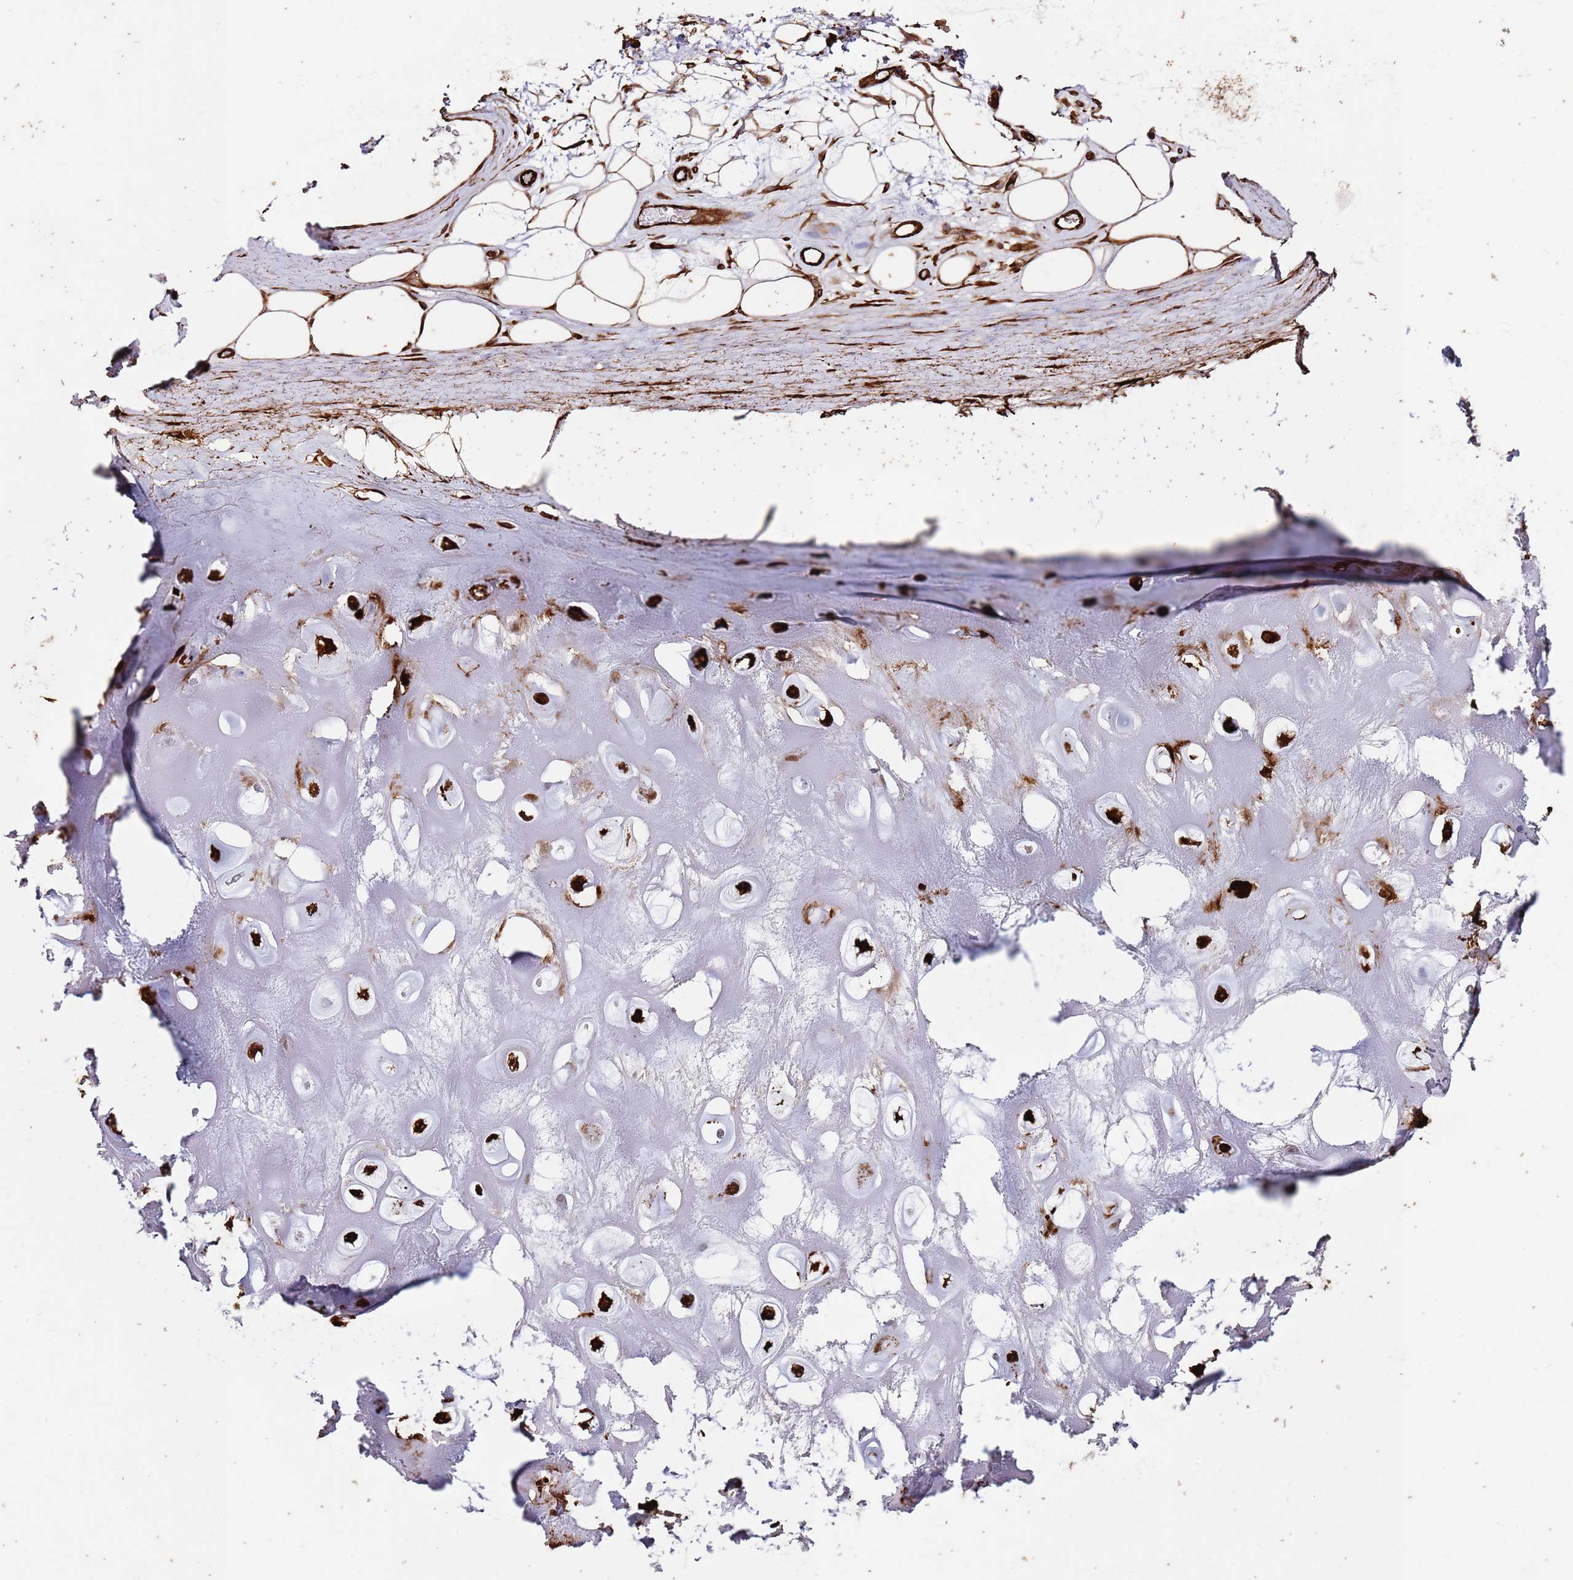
{"staining": {"intensity": "moderate", "quantity": ">75%", "location": "cytoplasmic/membranous"}, "tissue": "adipose tissue", "cell_type": "Adipocytes", "image_type": "normal", "snomed": [{"axis": "morphology", "description": "Normal tissue, NOS"}, {"axis": "topography", "description": "Cartilage tissue"}], "caption": "Moderate cytoplasmic/membranous positivity for a protein is appreciated in approximately >75% of adipocytes of normal adipose tissue using immunohistochemistry (IHC).", "gene": "MRGPRE", "patient": {"sex": "male", "age": 81}}